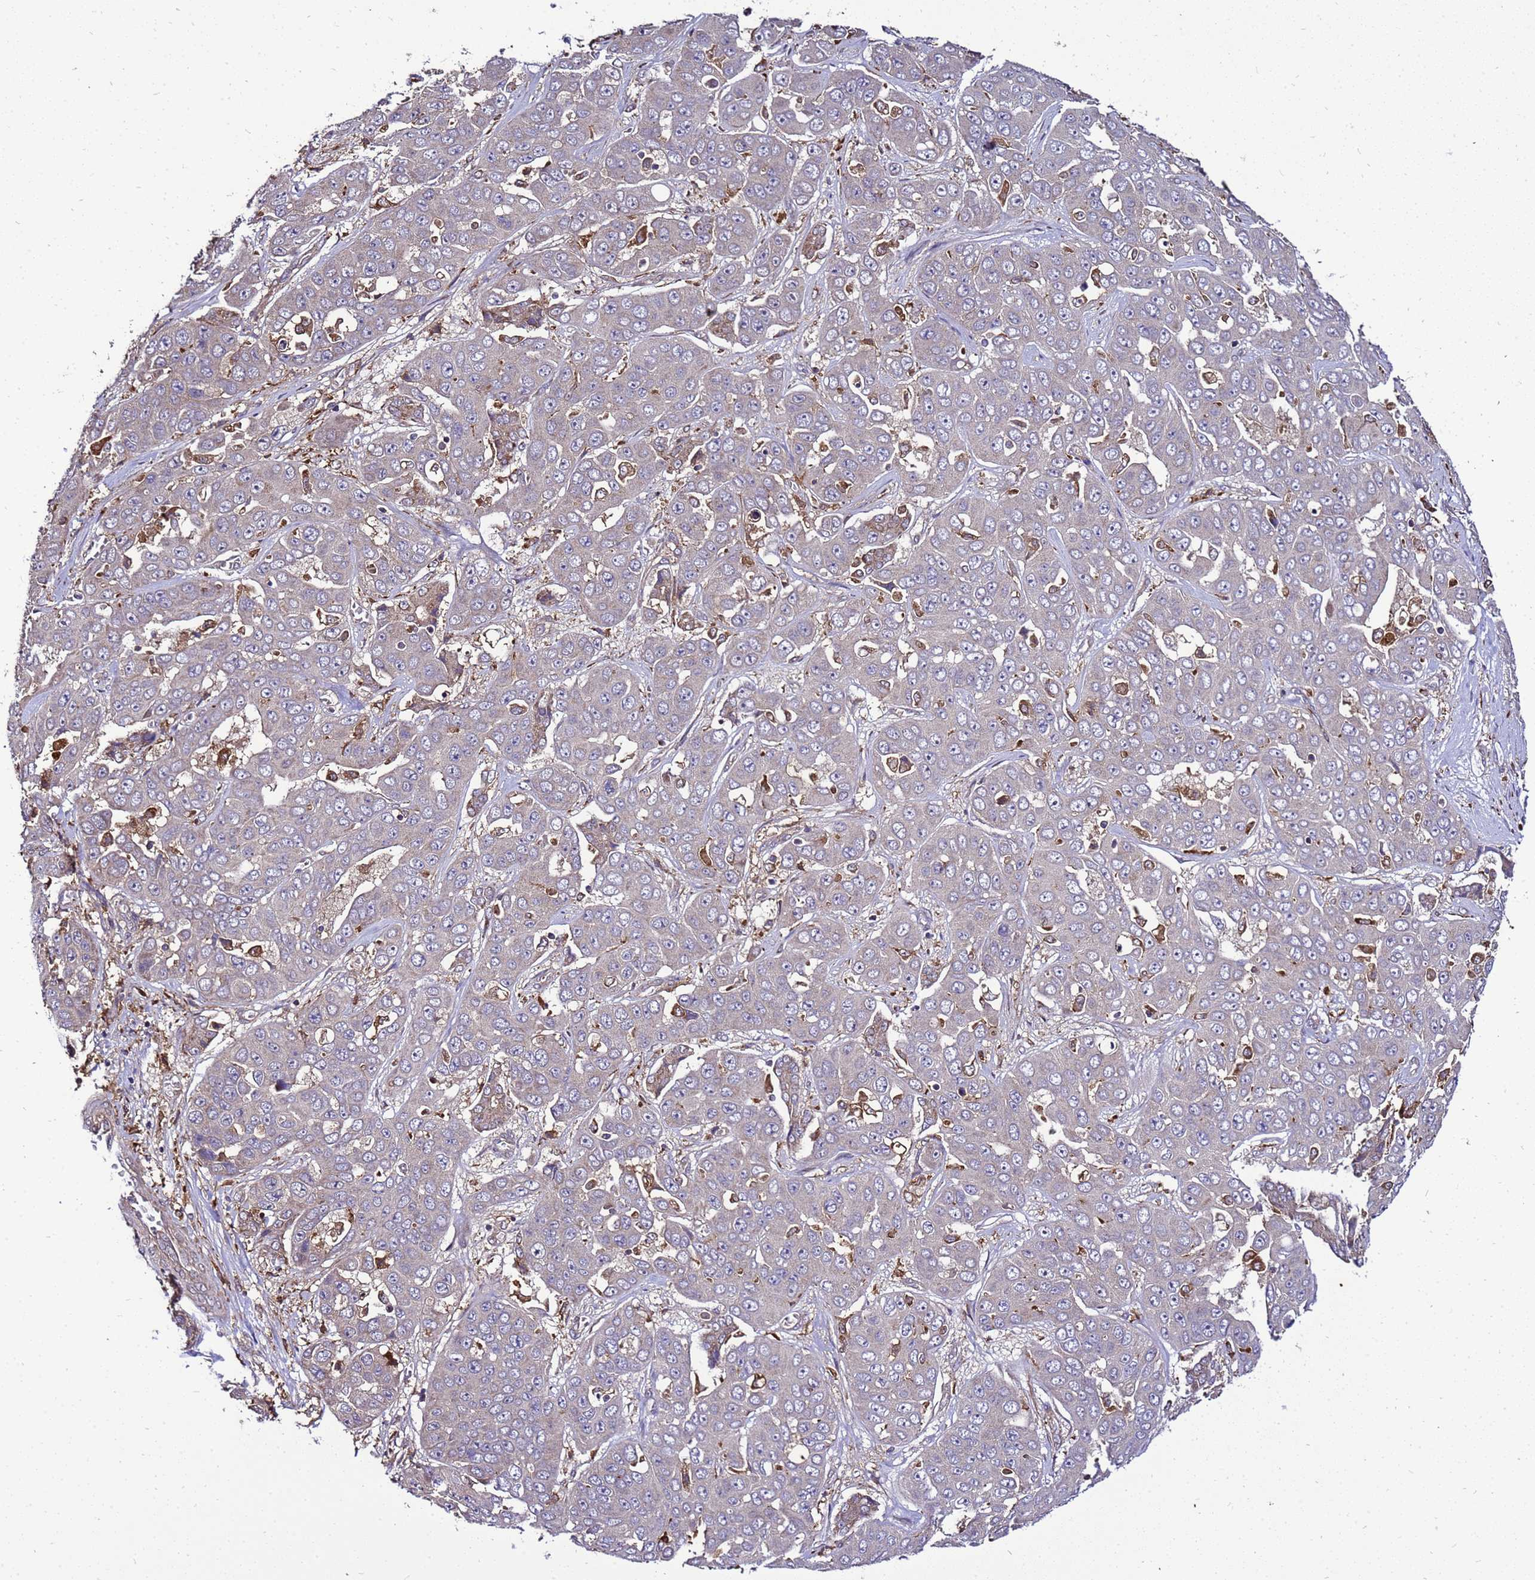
{"staining": {"intensity": "negative", "quantity": "none", "location": "none"}, "tissue": "liver cancer", "cell_type": "Tumor cells", "image_type": "cancer", "snomed": [{"axis": "morphology", "description": "Cholangiocarcinoma"}, {"axis": "topography", "description": "Liver"}], "caption": "Immunohistochemistry histopathology image of cholangiocarcinoma (liver) stained for a protein (brown), which exhibits no expression in tumor cells.", "gene": "TRABD", "patient": {"sex": "female", "age": 52}}